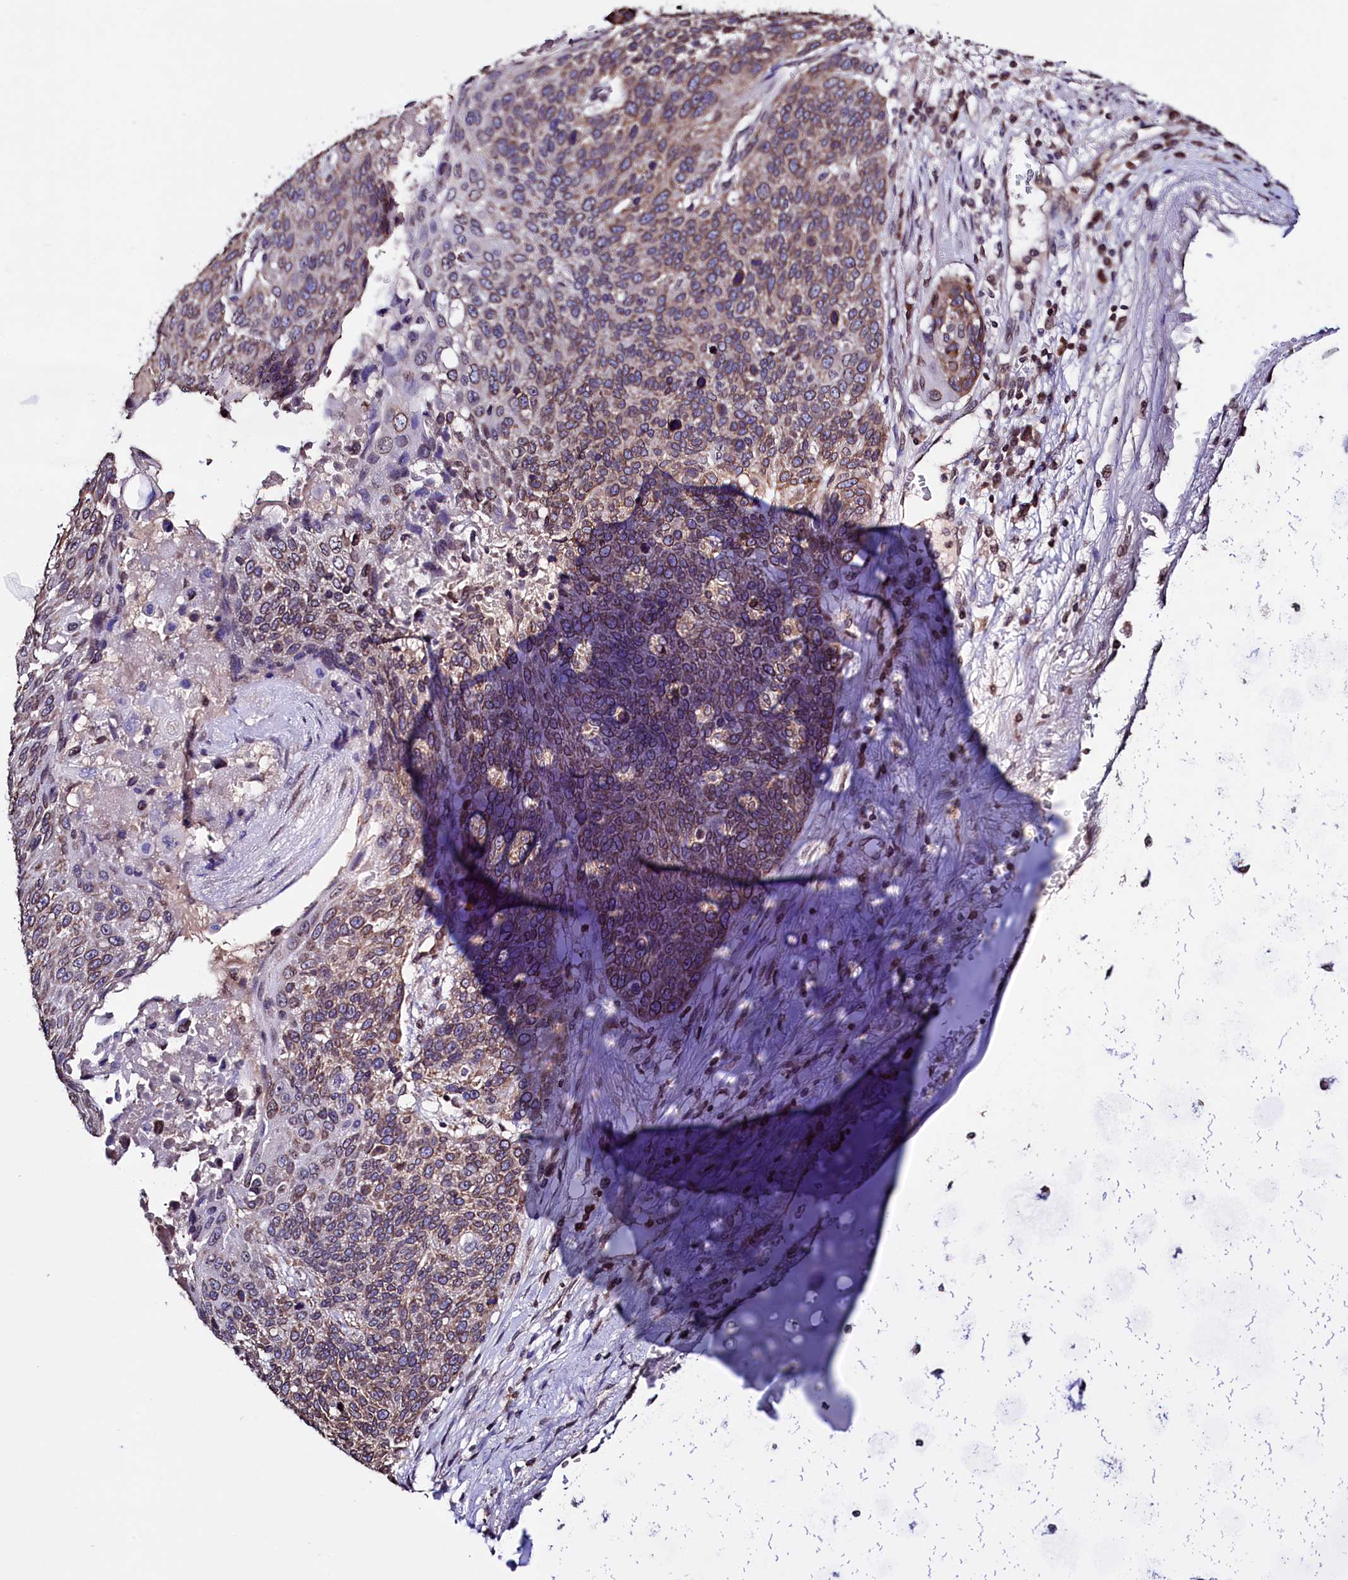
{"staining": {"intensity": "weak", "quantity": "25%-75%", "location": "cytoplasmic/membranous"}, "tissue": "lung cancer", "cell_type": "Tumor cells", "image_type": "cancer", "snomed": [{"axis": "morphology", "description": "Squamous cell carcinoma, NOS"}, {"axis": "topography", "description": "Lung"}], "caption": "Immunohistochemistry (IHC) histopathology image of neoplastic tissue: human lung cancer stained using immunohistochemistry (IHC) demonstrates low levels of weak protein expression localized specifically in the cytoplasmic/membranous of tumor cells, appearing as a cytoplasmic/membranous brown color.", "gene": "HAND1", "patient": {"sex": "male", "age": 66}}